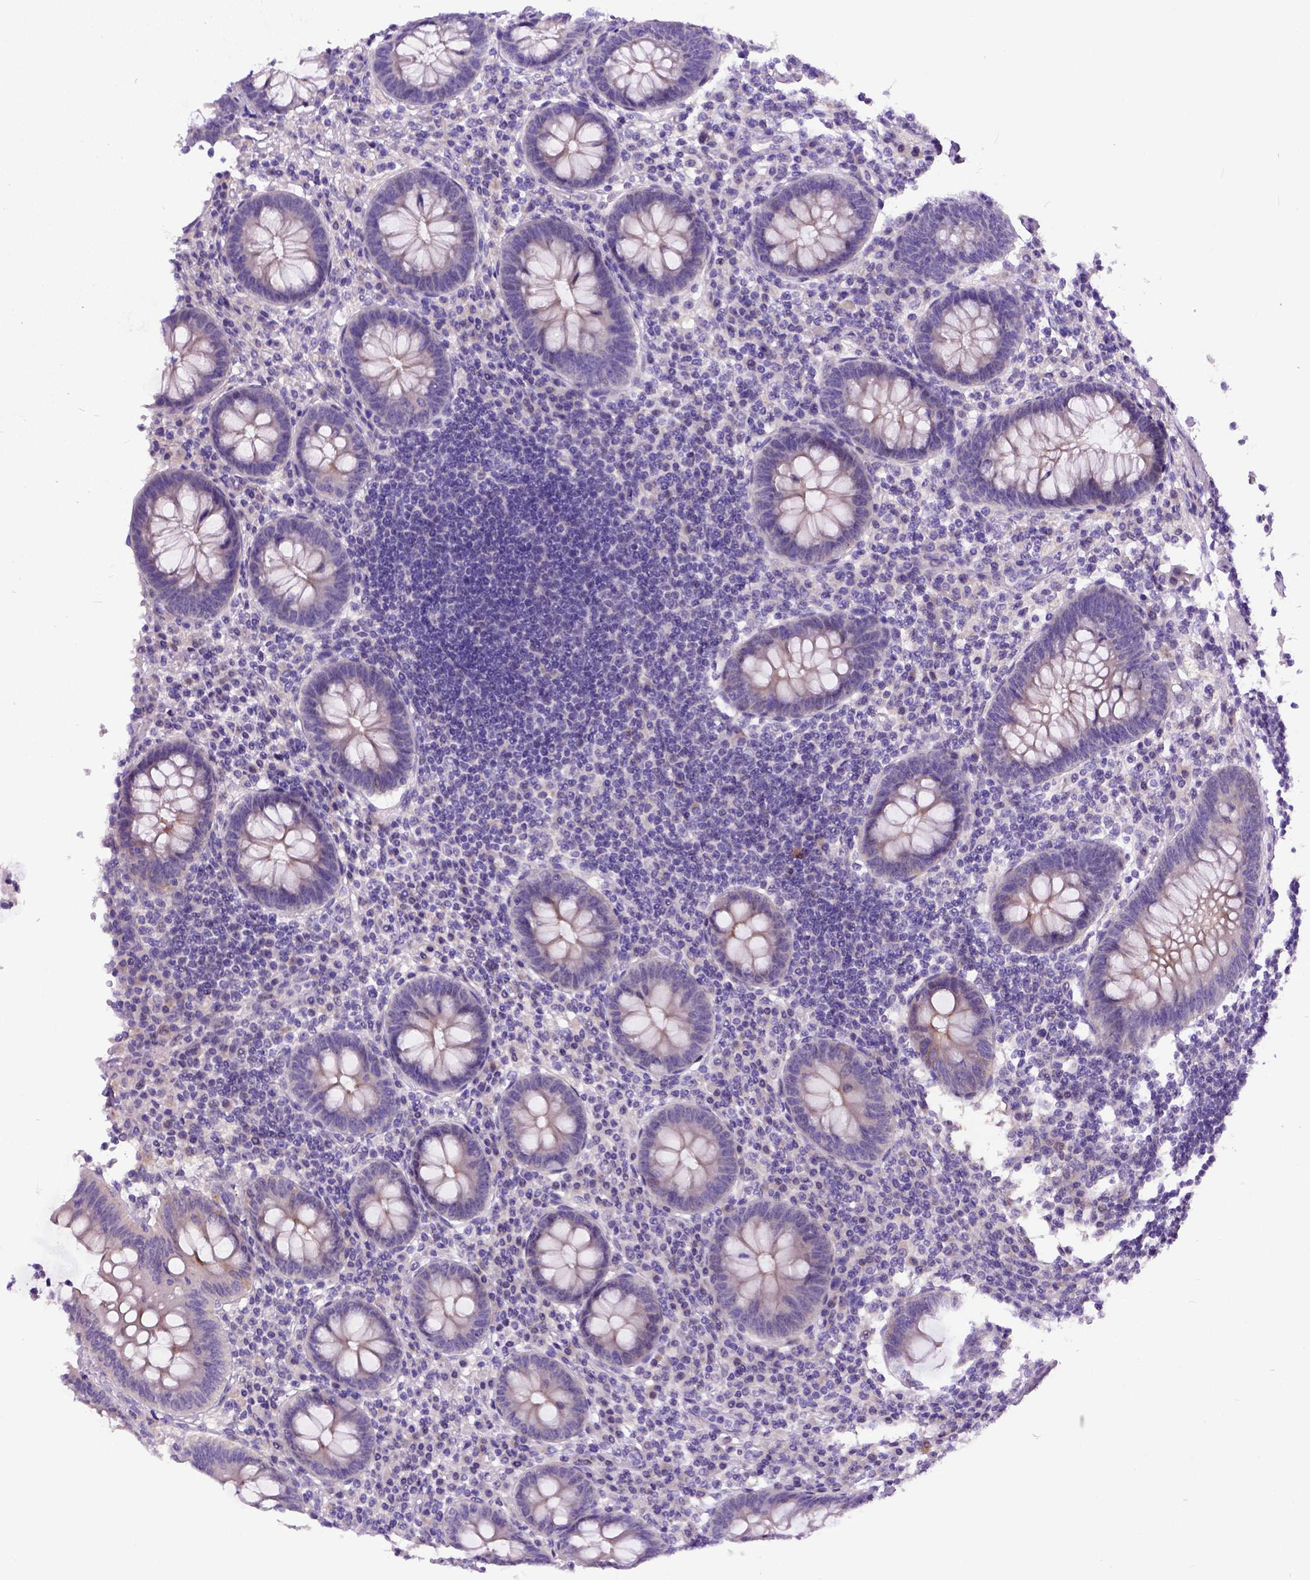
{"staining": {"intensity": "weak", "quantity": "25%-75%", "location": "cytoplasmic/membranous"}, "tissue": "appendix", "cell_type": "Glandular cells", "image_type": "normal", "snomed": [{"axis": "morphology", "description": "Normal tissue, NOS"}, {"axis": "topography", "description": "Appendix"}], "caption": "An image showing weak cytoplasmic/membranous expression in approximately 25%-75% of glandular cells in normal appendix, as visualized by brown immunohistochemical staining.", "gene": "NEK5", "patient": {"sex": "female", "age": 57}}